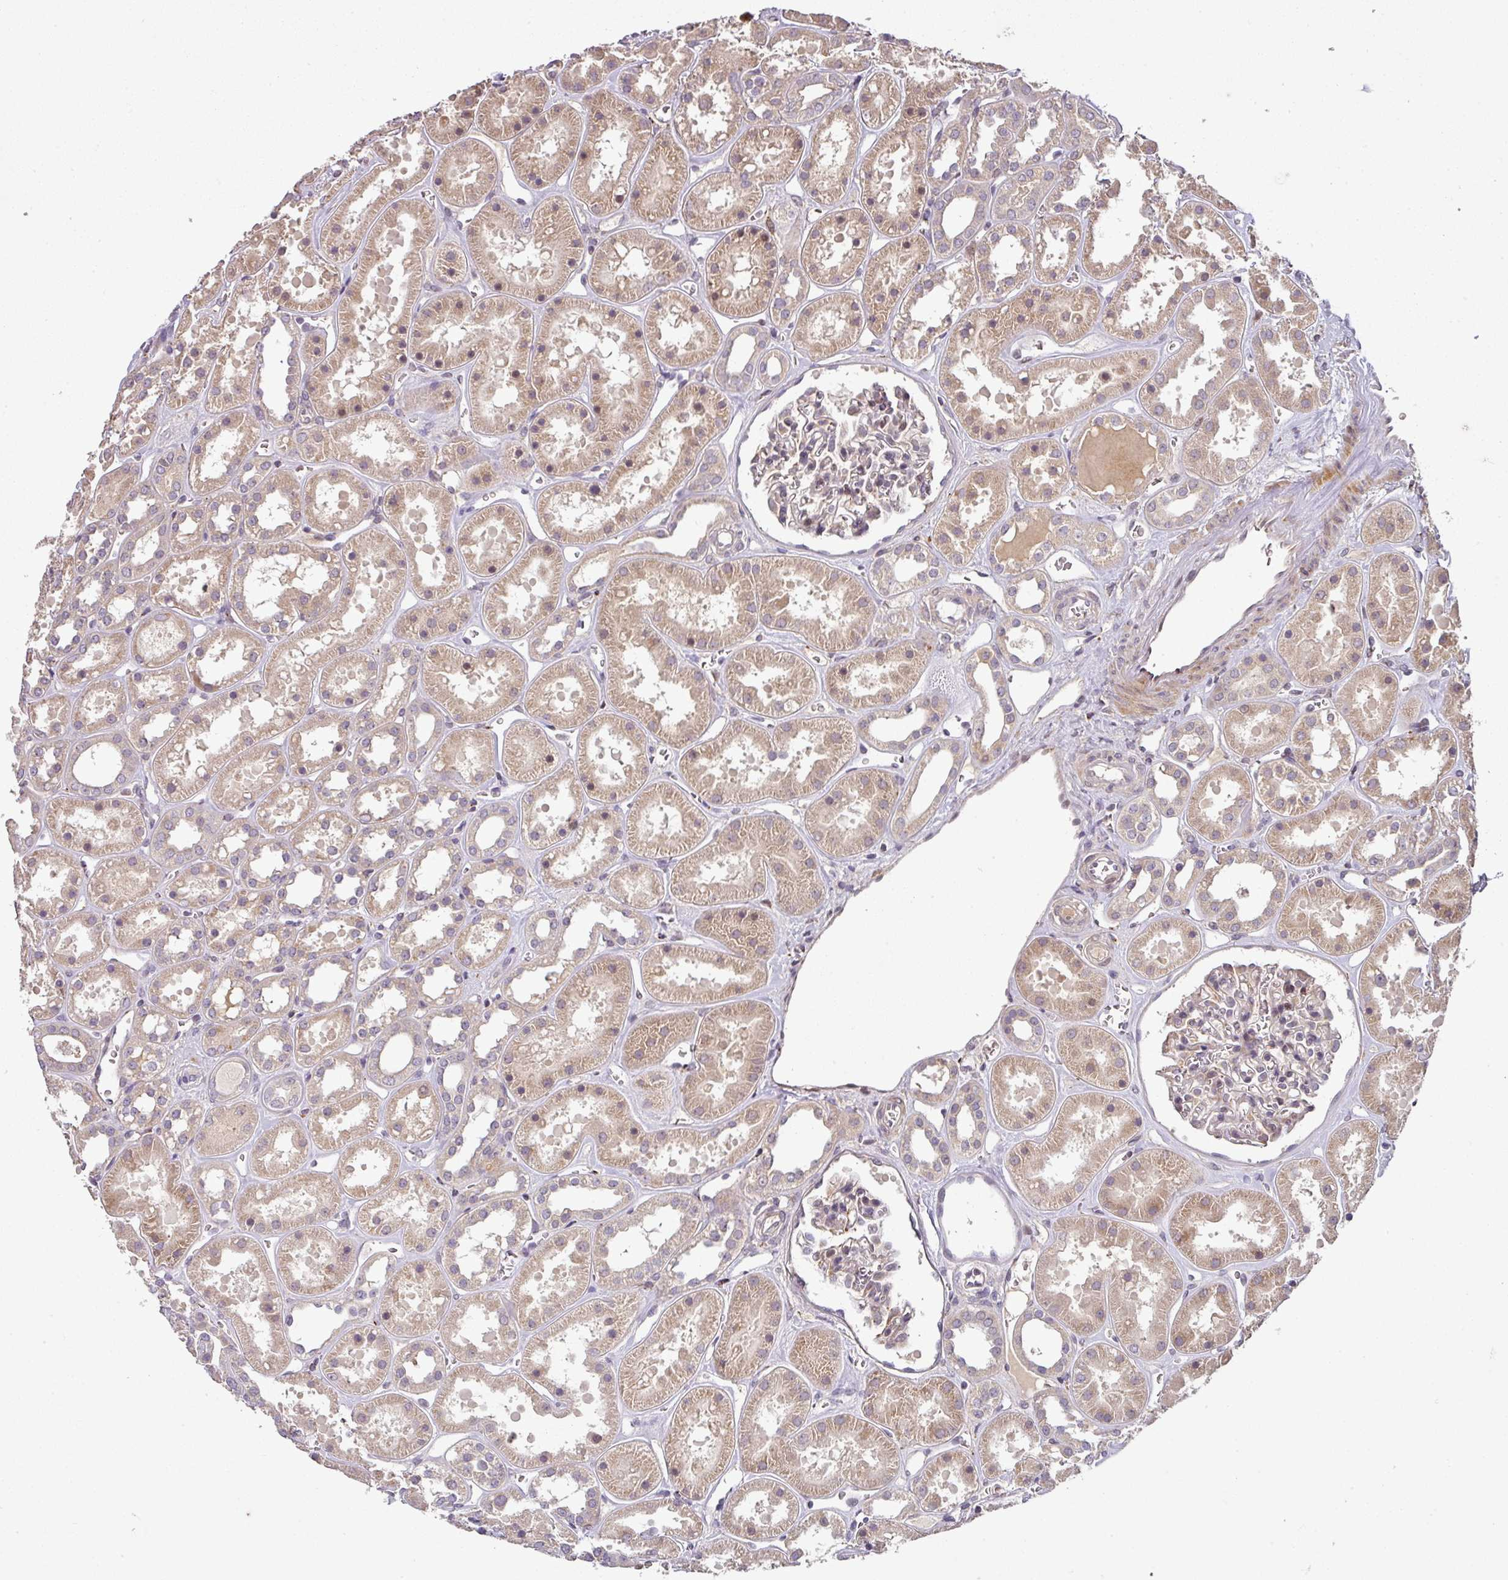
{"staining": {"intensity": "weak", "quantity": "25%-75%", "location": "cytoplasmic/membranous"}, "tissue": "kidney", "cell_type": "Cells in glomeruli", "image_type": "normal", "snomed": [{"axis": "morphology", "description": "Normal tissue, NOS"}, {"axis": "topography", "description": "Kidney"}], "caption": "Immunohistochemistry (IHC) of unremarkable kidney exhibits low levels of weak cytoplasmic/membranous positivity in about 25%-75% of cells in glomeruli. (Stains: DAB (3,3'-diaminobenzidine) in brown, nuclei in blue, Microscopy: brightfield microscopy at high magnification).", "gene": "SPCS3", "patient": {"sex": "female", "age": 41}}